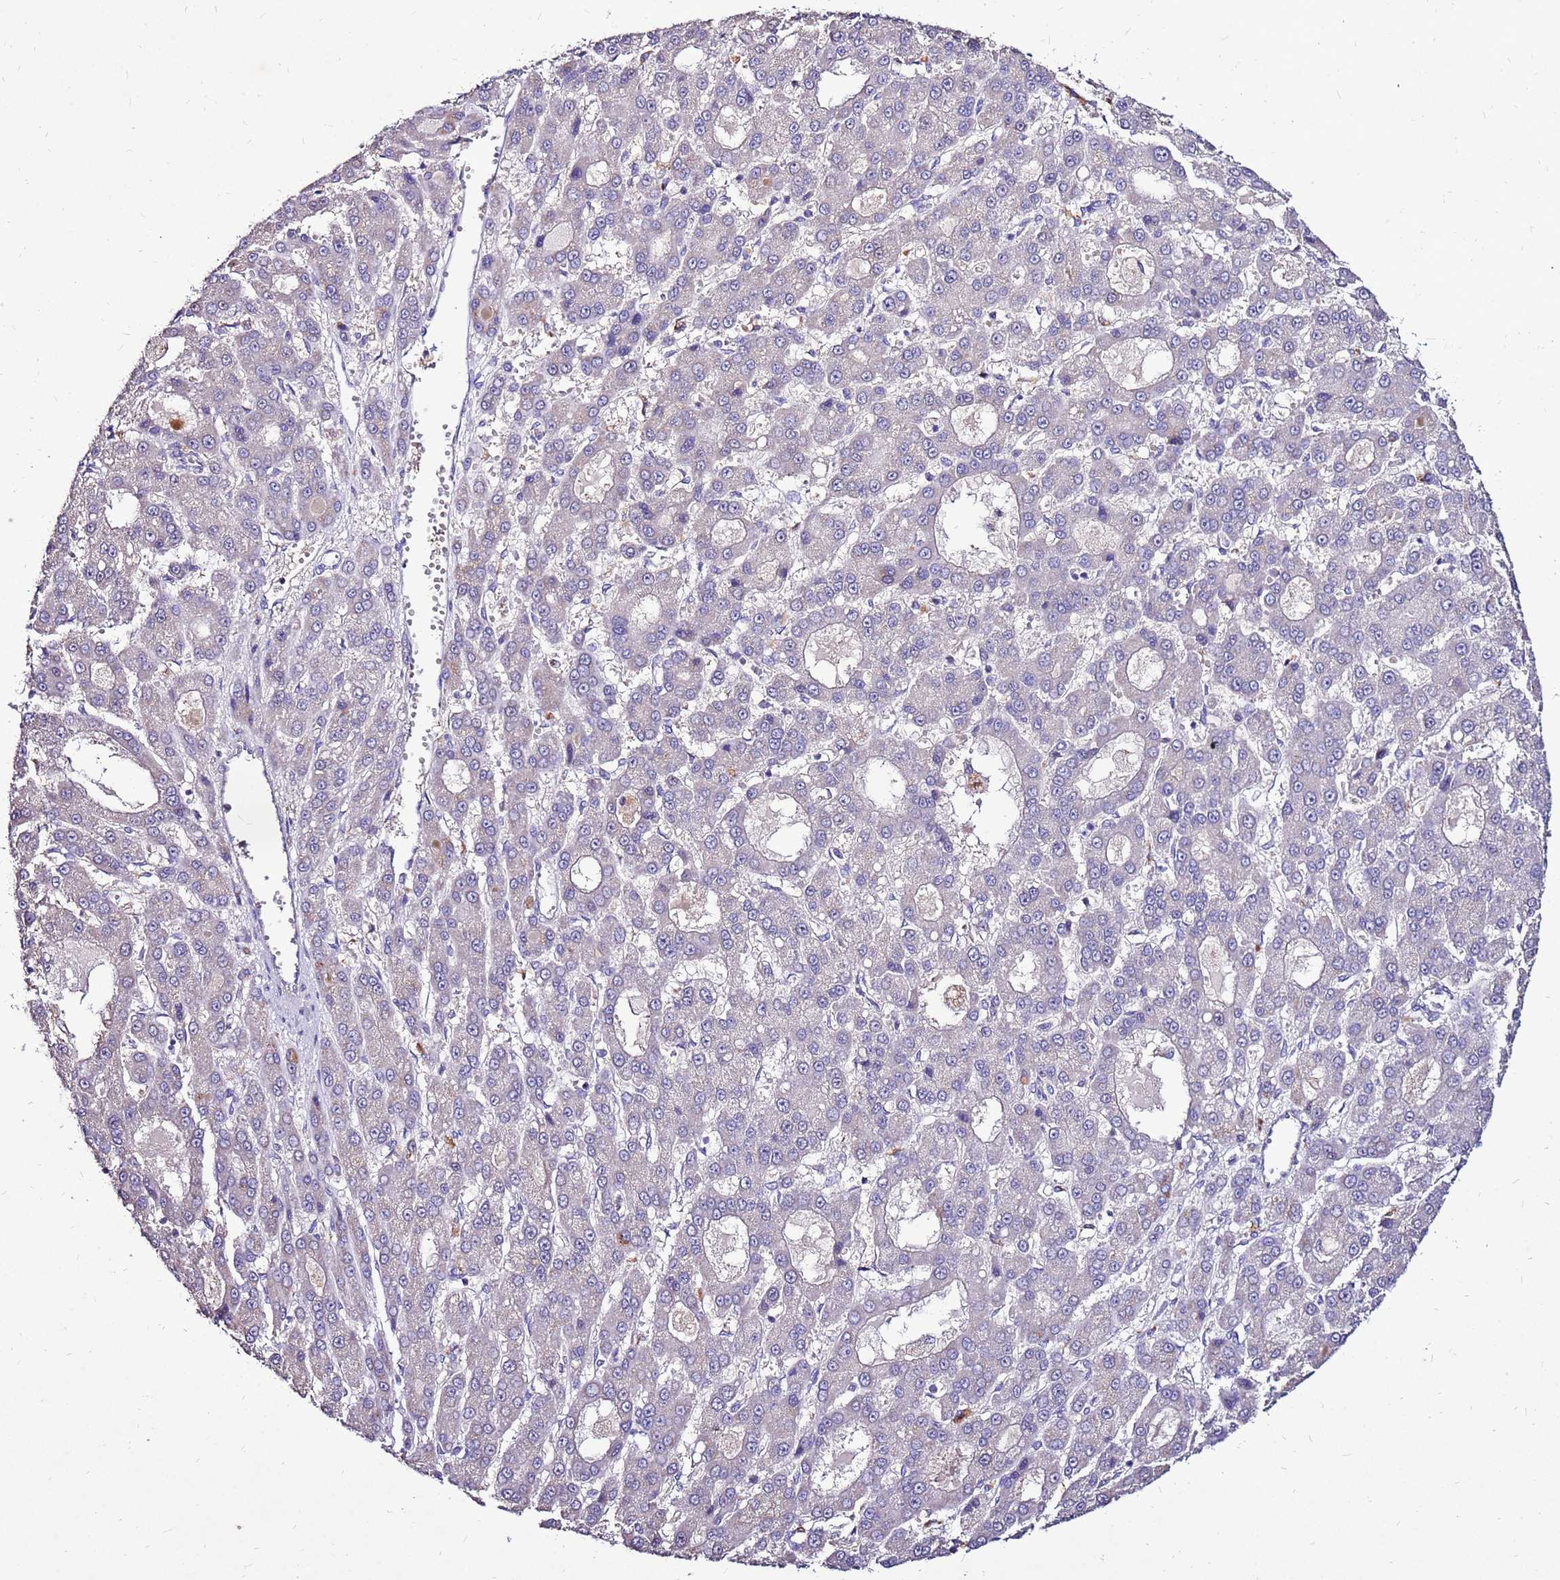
{"staining": {"intensity": "negative", "quantity": "none", "location": "none"}, "tissue": "liver cancer", "cell_type": "Tumor cells", "image_type": "cancer", "snomed": [{"axis": "morphology", "description": "Carcinoma, Hepatocellular, NOS"}, {"axis": "topography", "description": "Liver"}], "caption": "An immunohistochemistry (IHC) photomicrograph of liver cancer (hepatocellular carcinoma) is shown. There is no staining in tumor cells of liver cancer (hepatocellular carcinoma). (DAB (3,3'-diaminobenzidine) immunohistochemistry (IHC), high magnification).", "gene": "TMEM106C", "patient": {"sex": "male", "age": 70}}